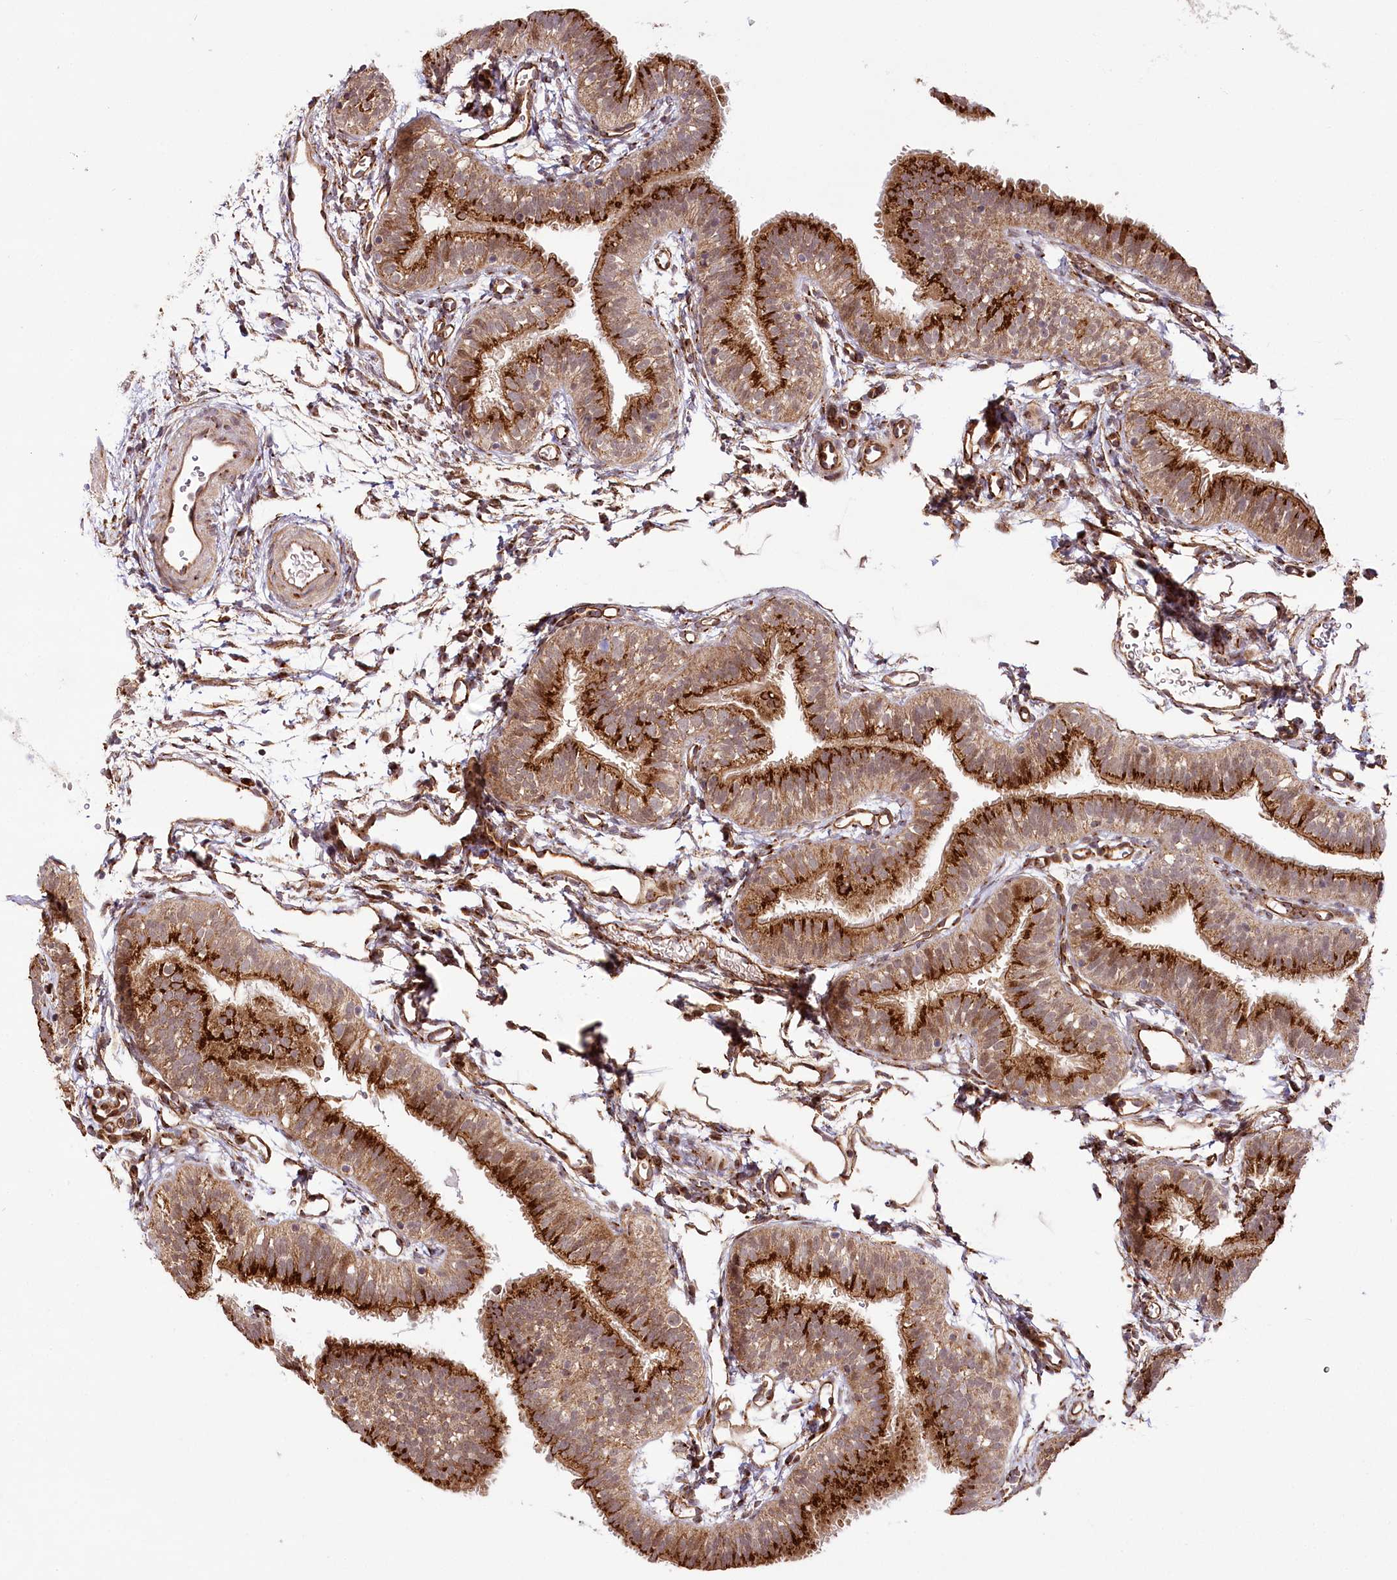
{"staining": {"intensity": "strong", "quantity": "25%-75%", "location": "cytoplasmic/membranous"}, "tissue": "fallopian tube", "cell_type": "Glandular cells", "image_type": "normal", "snomed": [{"axis": "morphology", "description": "Normal tissue, NOS"}, {"axis": "topography", "description": "Fallopian tube"}], "caption": "IHC staining of unremarkable fallopian tube, which exhibits high levels of strong cytoplasmic/membranous staining in about 25%-75% of glandular cells indicating strong cytoplasmic/membranous protein expression. The staining was performed using DAB (3,3'-diaminobenzidine) (brown) for protein detection and nuclei were counterstained in hematoxylin (blue).", "gene": "COPG1", "patient": {"sex": "female", "age": 35}}